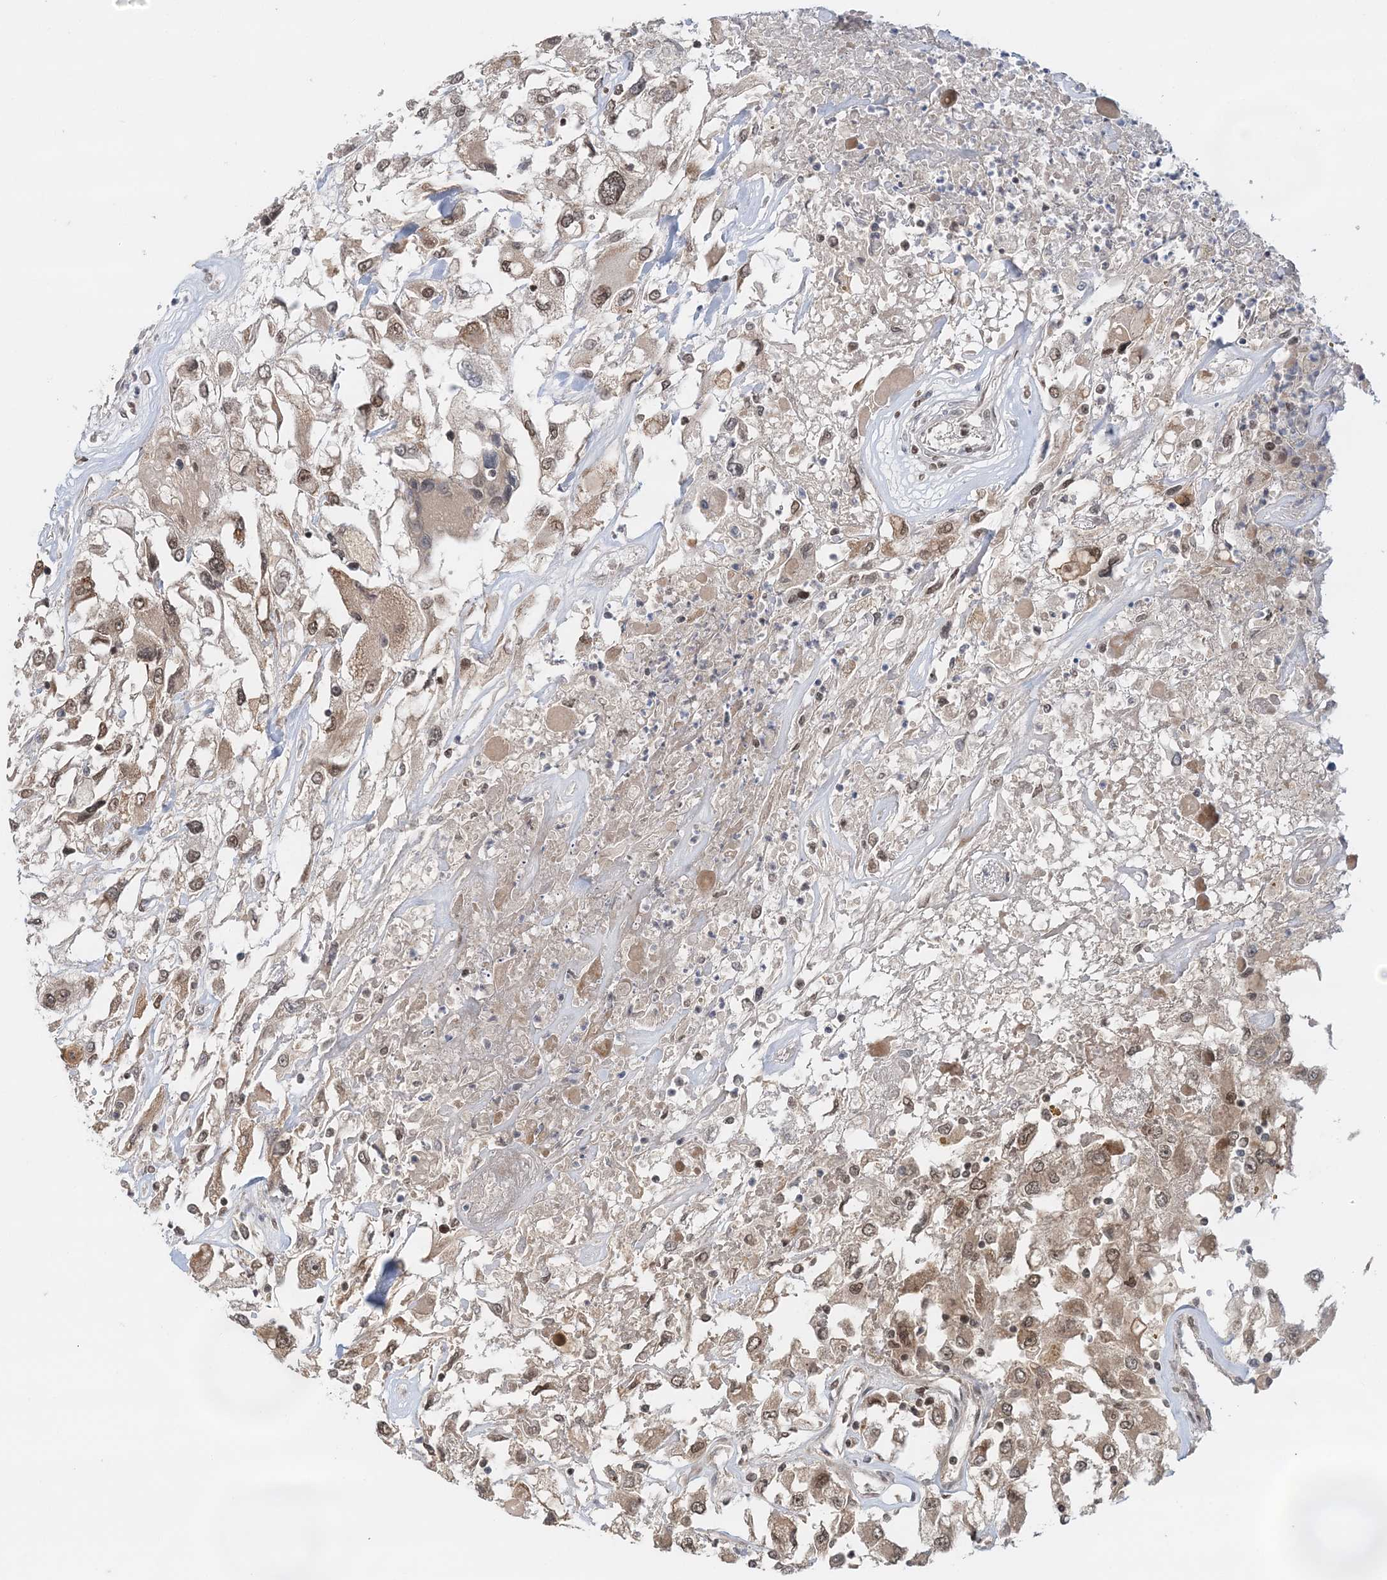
{"staining": {"intensity": "moderate", "quantity": ">75%", "location": "nuclear"}, "tissue": "renal cancer", "cell_type": "Tumor cells", "image_type": "cancer", "snomed": [{"axis": "morphology", "description": "Adenocarcinoma, NOS"}, {"axis": "topography", "description": "Kidney"}], "caption": "Immunohistochemical staining of human adenocarcinoma (renal) demonstrates medium levels of moderate nuclear protein staining in approximately >75% of tumor cells.", "gene": "NOA1", "patient": {"sex": "female", "age": 52}}